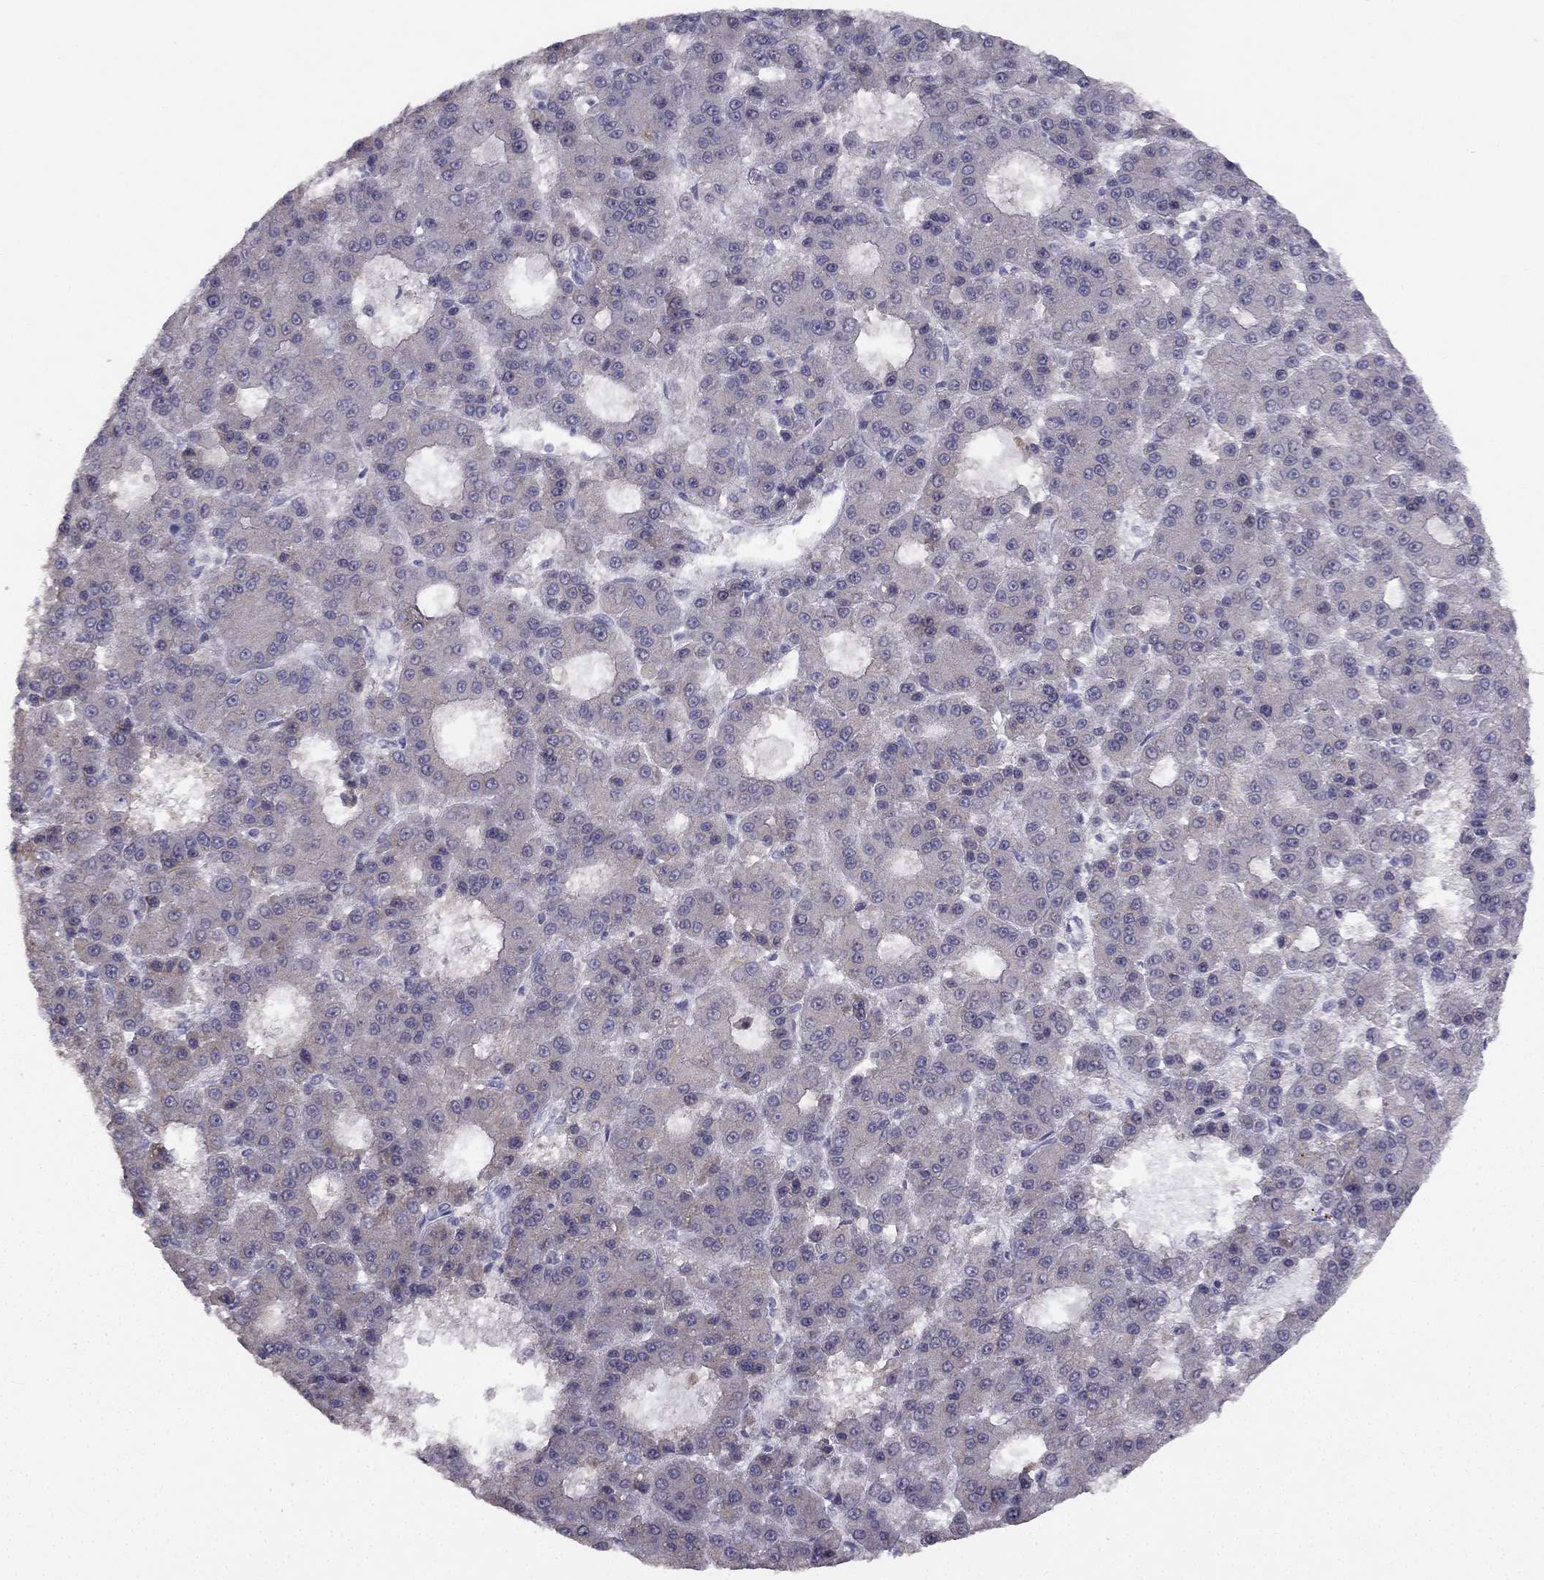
{"staining": {"intensity": "weak", "quantity": "<25%", "location": "cytoplasmic/membranous"}, "tissue": "liver cancer", "cell_type": "Tumor cells", "image_type": "cancer", "snomed": [{"axis": "morphology", "description": "Carcinoma, Hepatocellular, NOS"}, {"axis": "topography", "description": "Liver"}], "caption": "The histopathology image displays no staining of tumor cells in liver cancer (hepatocellular carcinoma).", "gene": "TRPS1", "patient": {"sex": "male", "age": 70}}